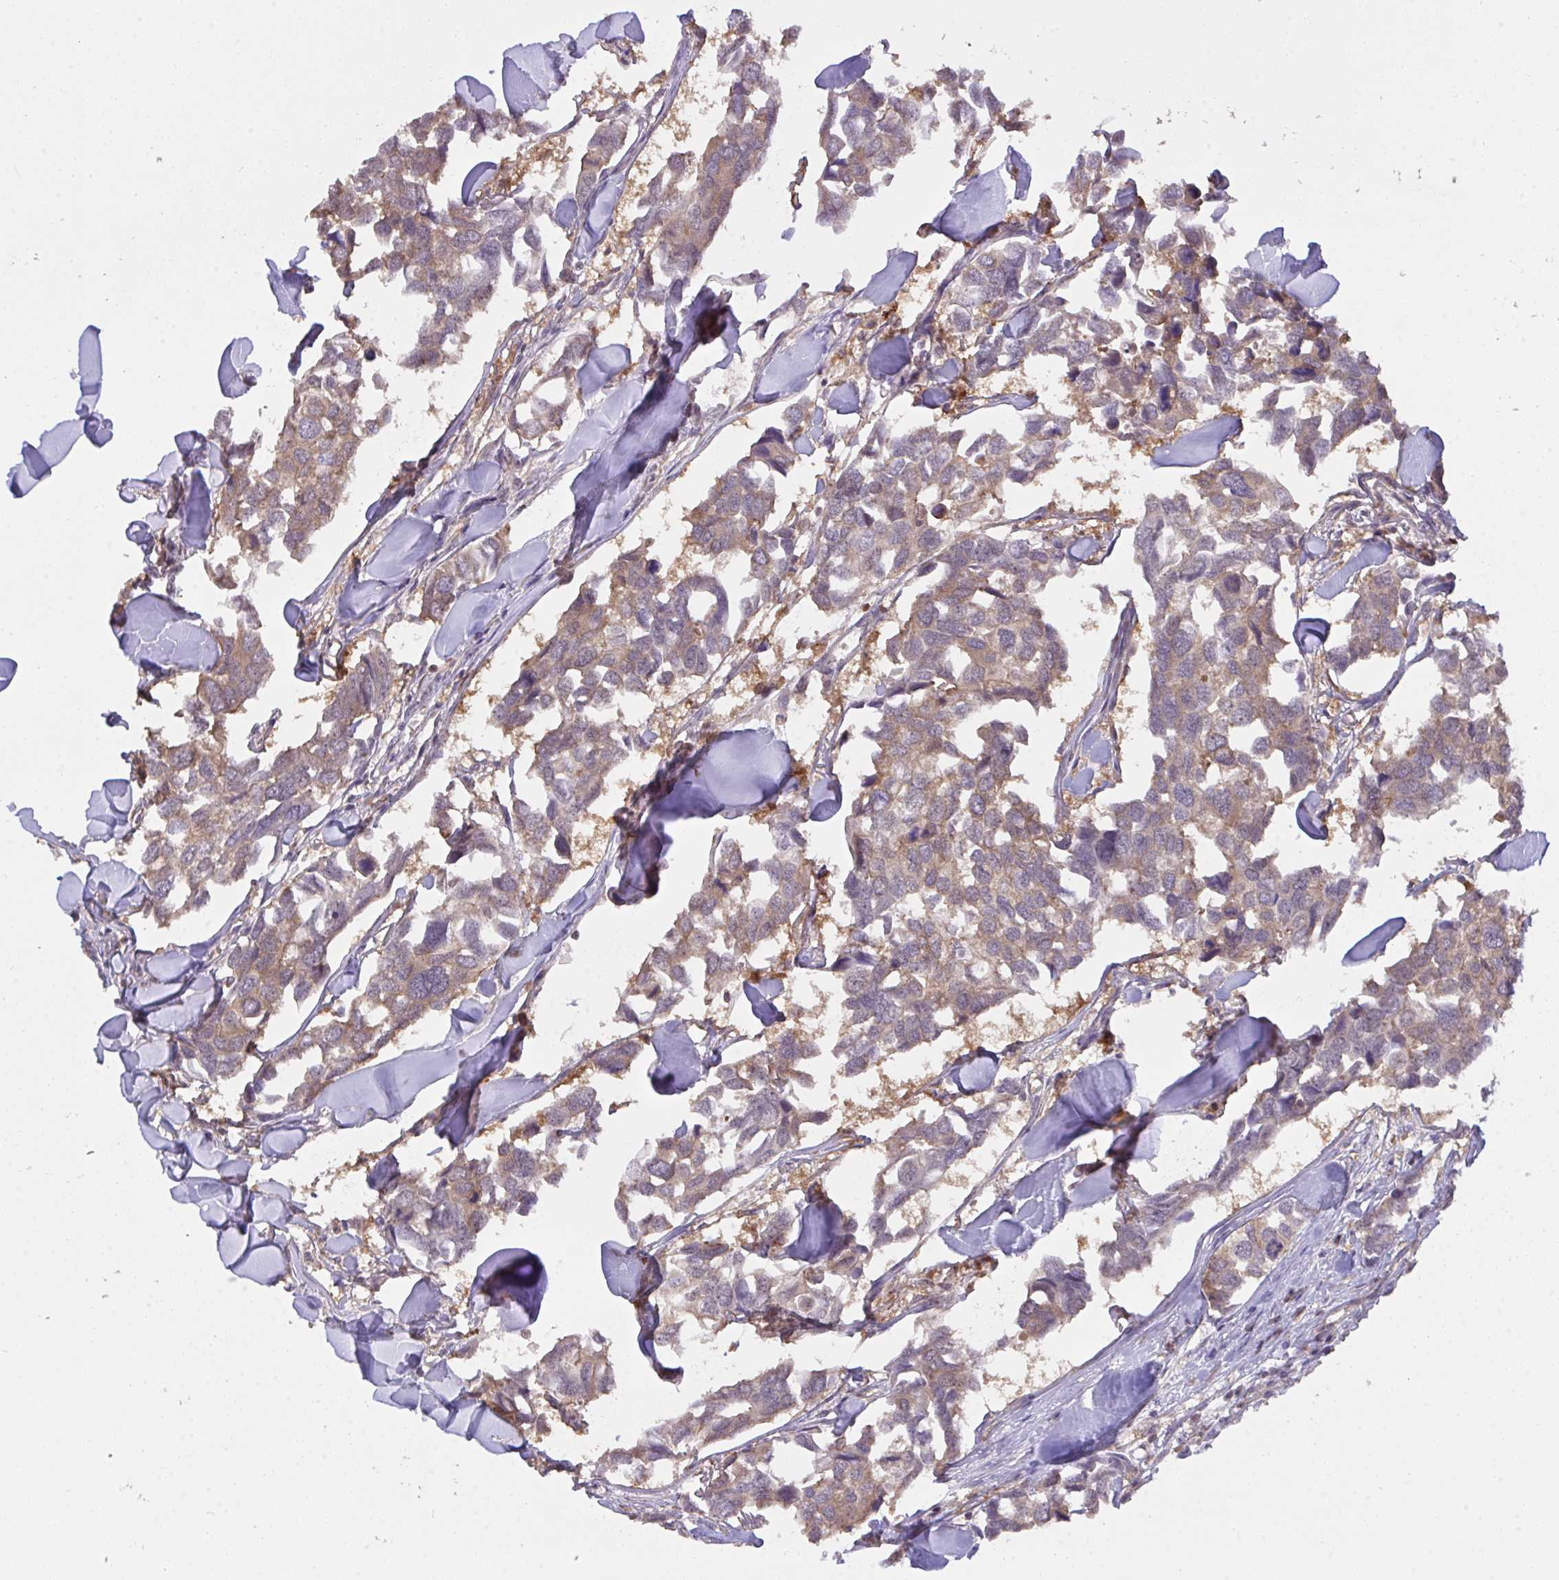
{"staining": {"intensity": "weak", "quantity": "25%-75%", "location": "cytoplasmic/membranous"}, "tissue": "breast cancer", "cell_type": "Tumor cells", "image_type": "cancer", "snomed": [{"axis": "morphology", "description": "Duct carcinoma"}, {"axis": "topography", "description": "Breast"}], "caption": "An image showing weak cytoplasmic/membranous staining in approximately 25%-75% of tumor cells in breast cancer (infiltrating ductal carcinoma), as visualized by brown immunohistochemical staining.", "gene": "C12orf57", "patient": {"sex": "female", "age": 83}}